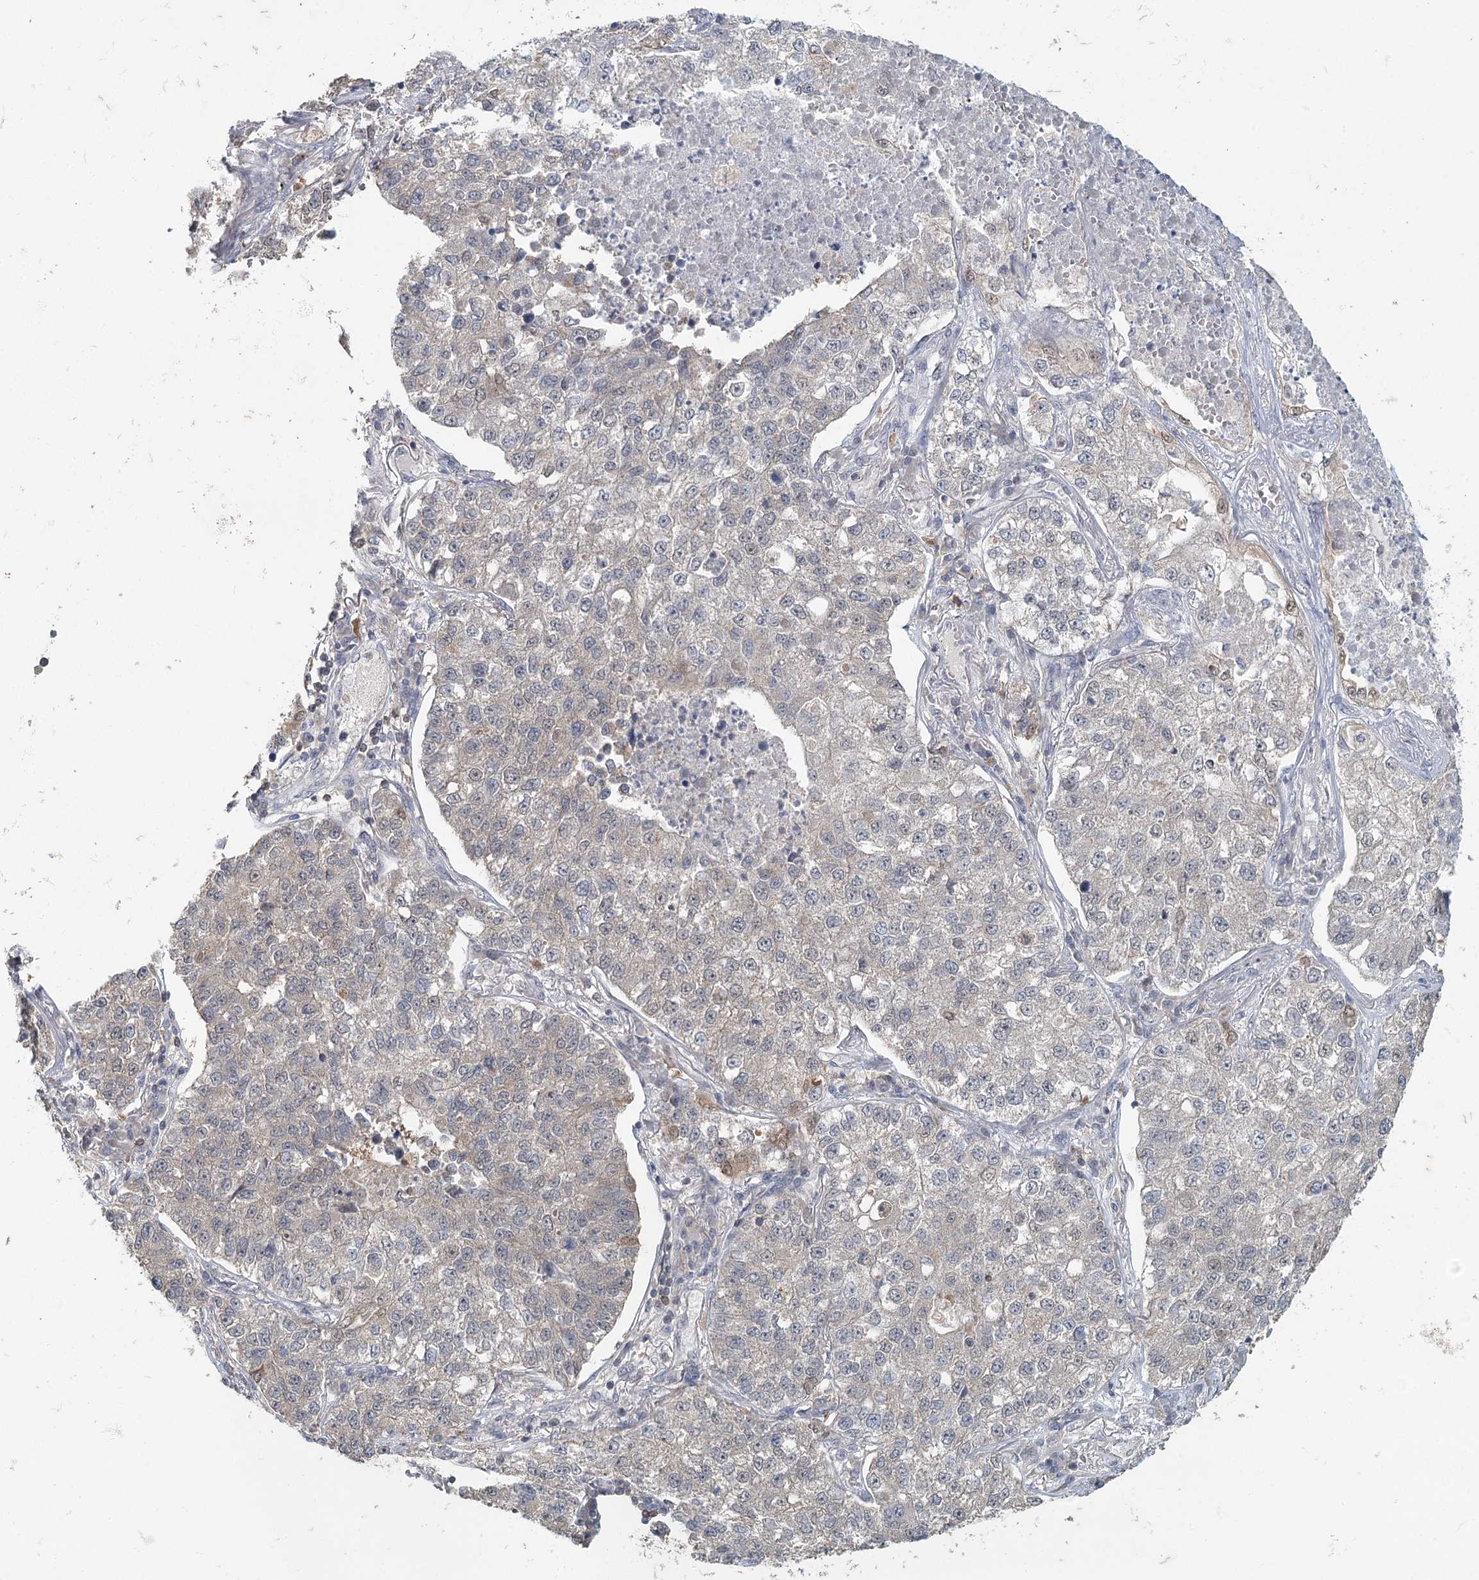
{"staining": {"intensity": "negative", "quantity": "none", "location": "none"}, "tissue": "lung cancer", "cell_type": "Tumor cells", "image_type": "cancer", "snomed": [{"axis": "morphology", "description": "Adenocarcinoma, NOS"}, {"axis": "topography", "description": "Lung"}], "caption": "Immunohistochemical staining of adenocarcinoma (lung) demonstrates no significant positivity in tumor cells.", "gene": "ADK", "patient": {"sex": "male", "age": 49}}